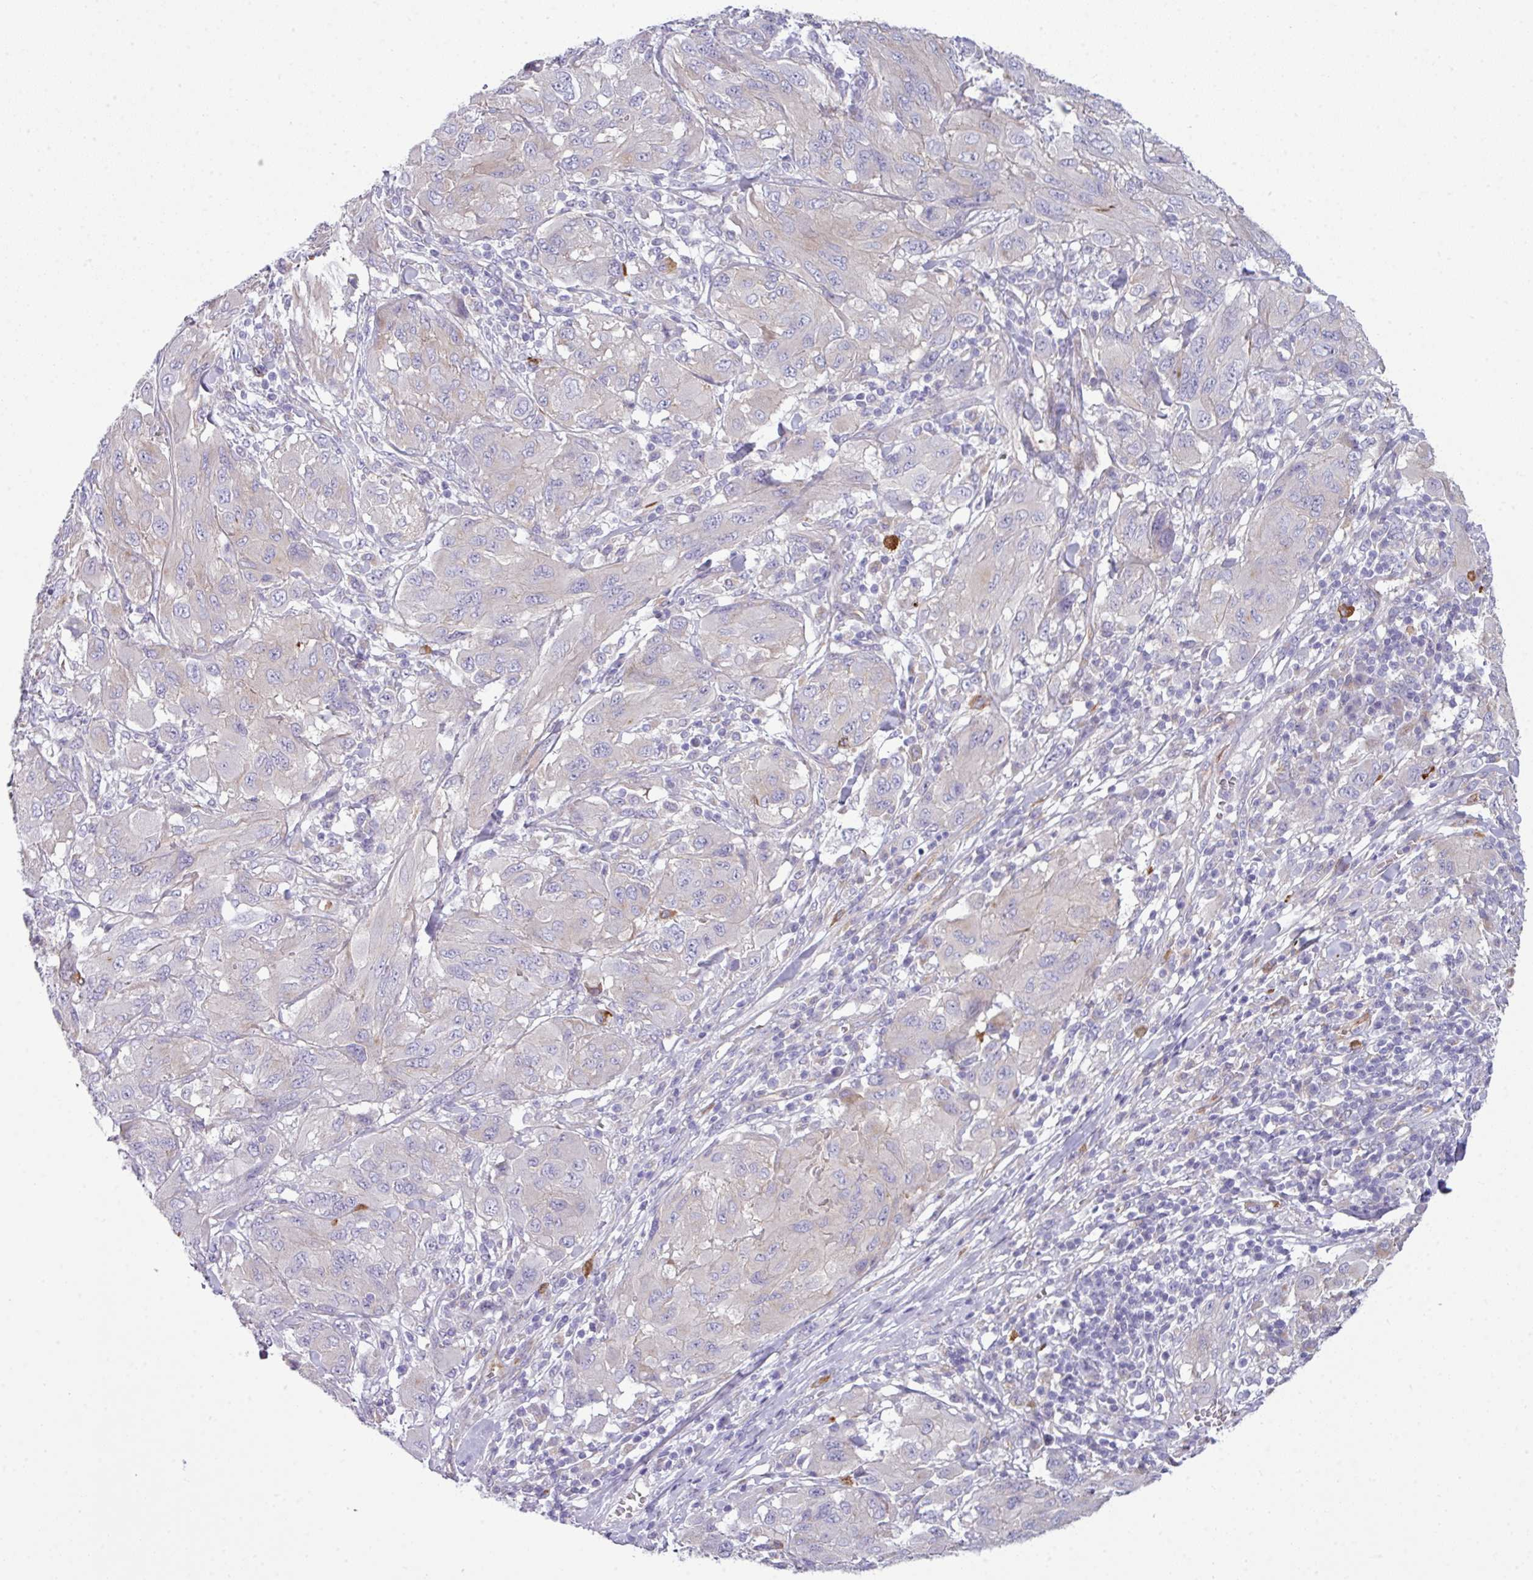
{"staining": {"intensity": "negative", "quantity": "none", "location": "none"}, "tissue": "melanoma", "cell_type": "Tumor cells", "image_type": "cancer", "snomed": [{"axis": "morphology", "description": "Malignant melanoma, NOS"}, {"axis": "topography", "description": "Skin"}], "caption": "IHC of human malignant melanoma demonstrates no positivity in tumor cells.", "gene": "ABCC5", "patient": {"sex": "female", "age": 91}}